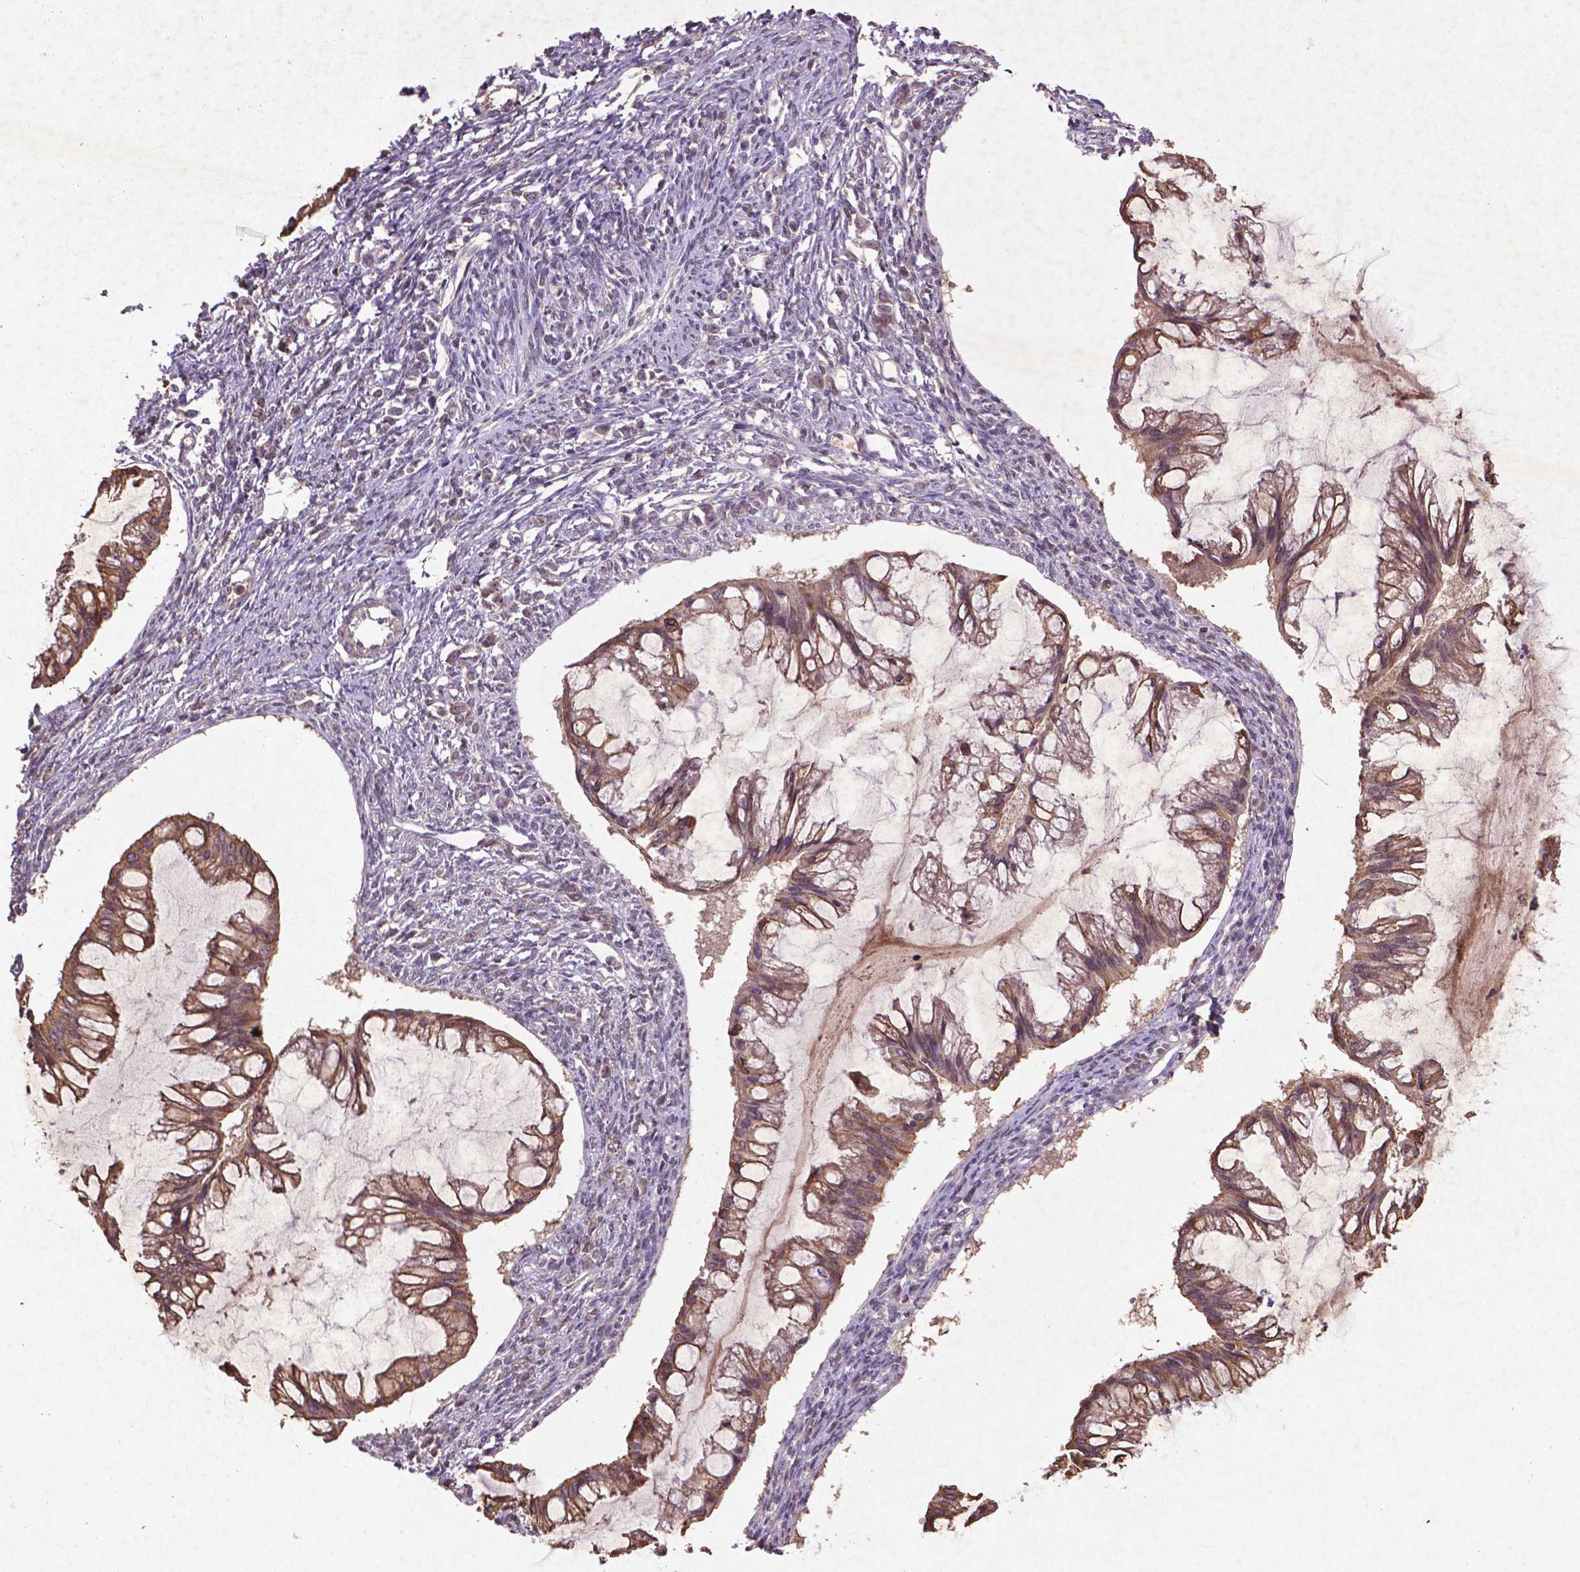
{"staining": {"intensity": "strong", "quantity": ">75%", "location": "cytoplasmic/membranous"}, "tissue": "ovarian cancer", "cell_type": "Tumor cells", "image_type": "cancer", "snomed": [{"axis": "morphology", "description": "Cystadenocarcinoma, mucinous, NOS"}, {"axis": "topography", "description": "Ovary"}], "caption": "Tumor cells display high levels of strong cytoplasmic/membranous positivity in approximately >75% of cells in ovarian cancer (mucinous cystadenocarcinoma).", "gene": "COQ2", "patient": {"sex": "female", "age": 73}}